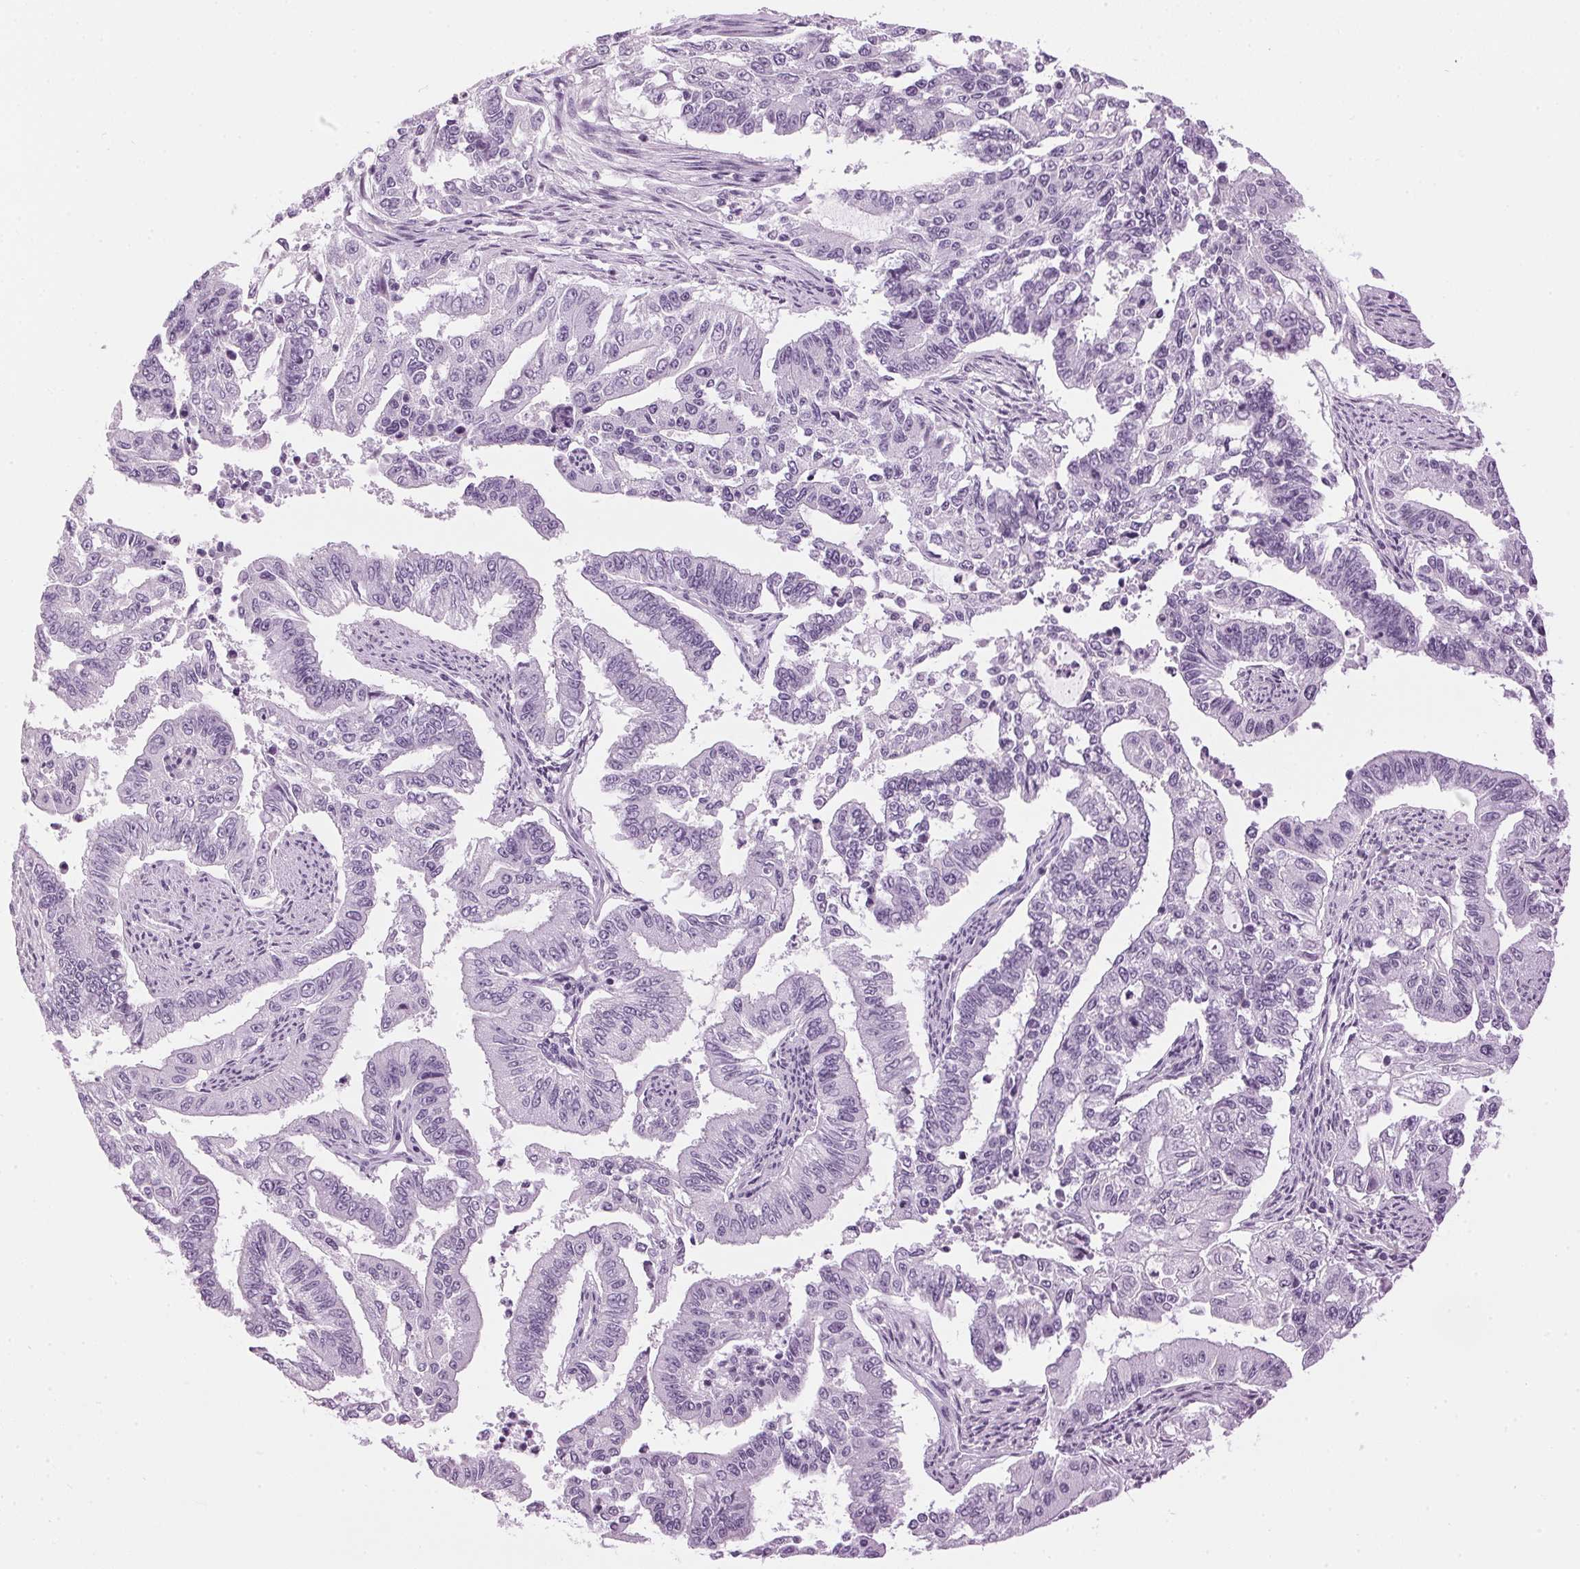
{"staining": {"intensity": "negative", "quantity": "none", "location": "none"}, "tissue": "endometrial cancer", "cell_type": "Tumor cells", "image_type": "cancer", "snomed": [{"axis": "morphology", "description": "Adenocarcinoma, NOS"}, {"axis": "topography", "description": "Uterus"}], "caption": "The image demonstrates no staining of tumor cells in adenocarcinoma (endometrial).", "gene": "SP7", "patient": {"sex": "female", "age": 59}}